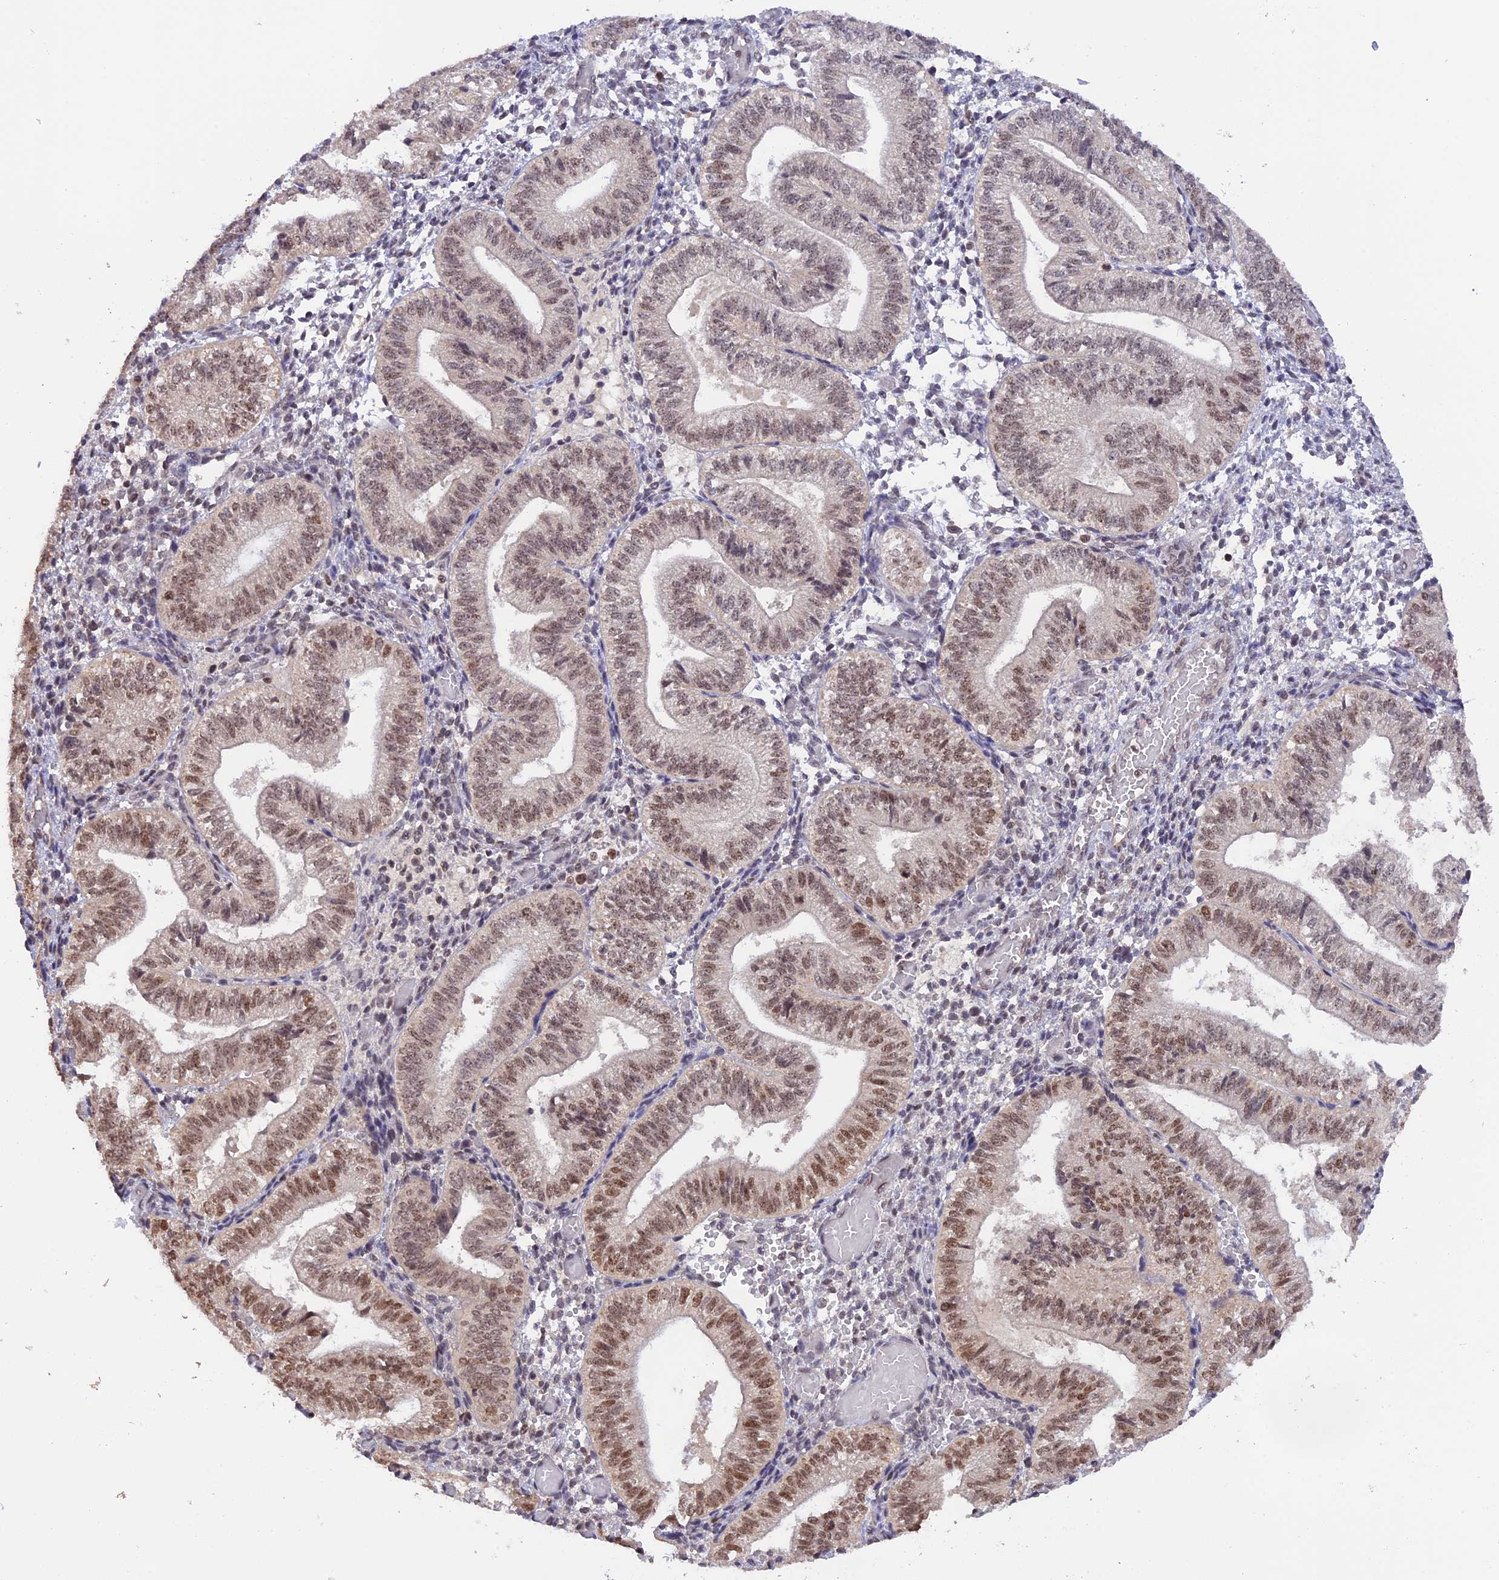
{"staining": {"intensity": "moderate", "quantity": "<25%", "location": "nuclear"}, "tissue": "endometrium", "cell_type": "Cells in endometrial stroma", "image_type": "normal", "snomed": [{"axis": "morphology", "description": "Normal tissue, NOS"}, {"axis": "topography", "description": "Endometrium"}], "caption": "IHC (DAB) staining of normal human endometrium demonstrates moderate nuclear protein positivity in approximately <25% of cells in endometrial stroma.", "gene": "RFC5", "patient": {"sex": "female", "age": 34}}